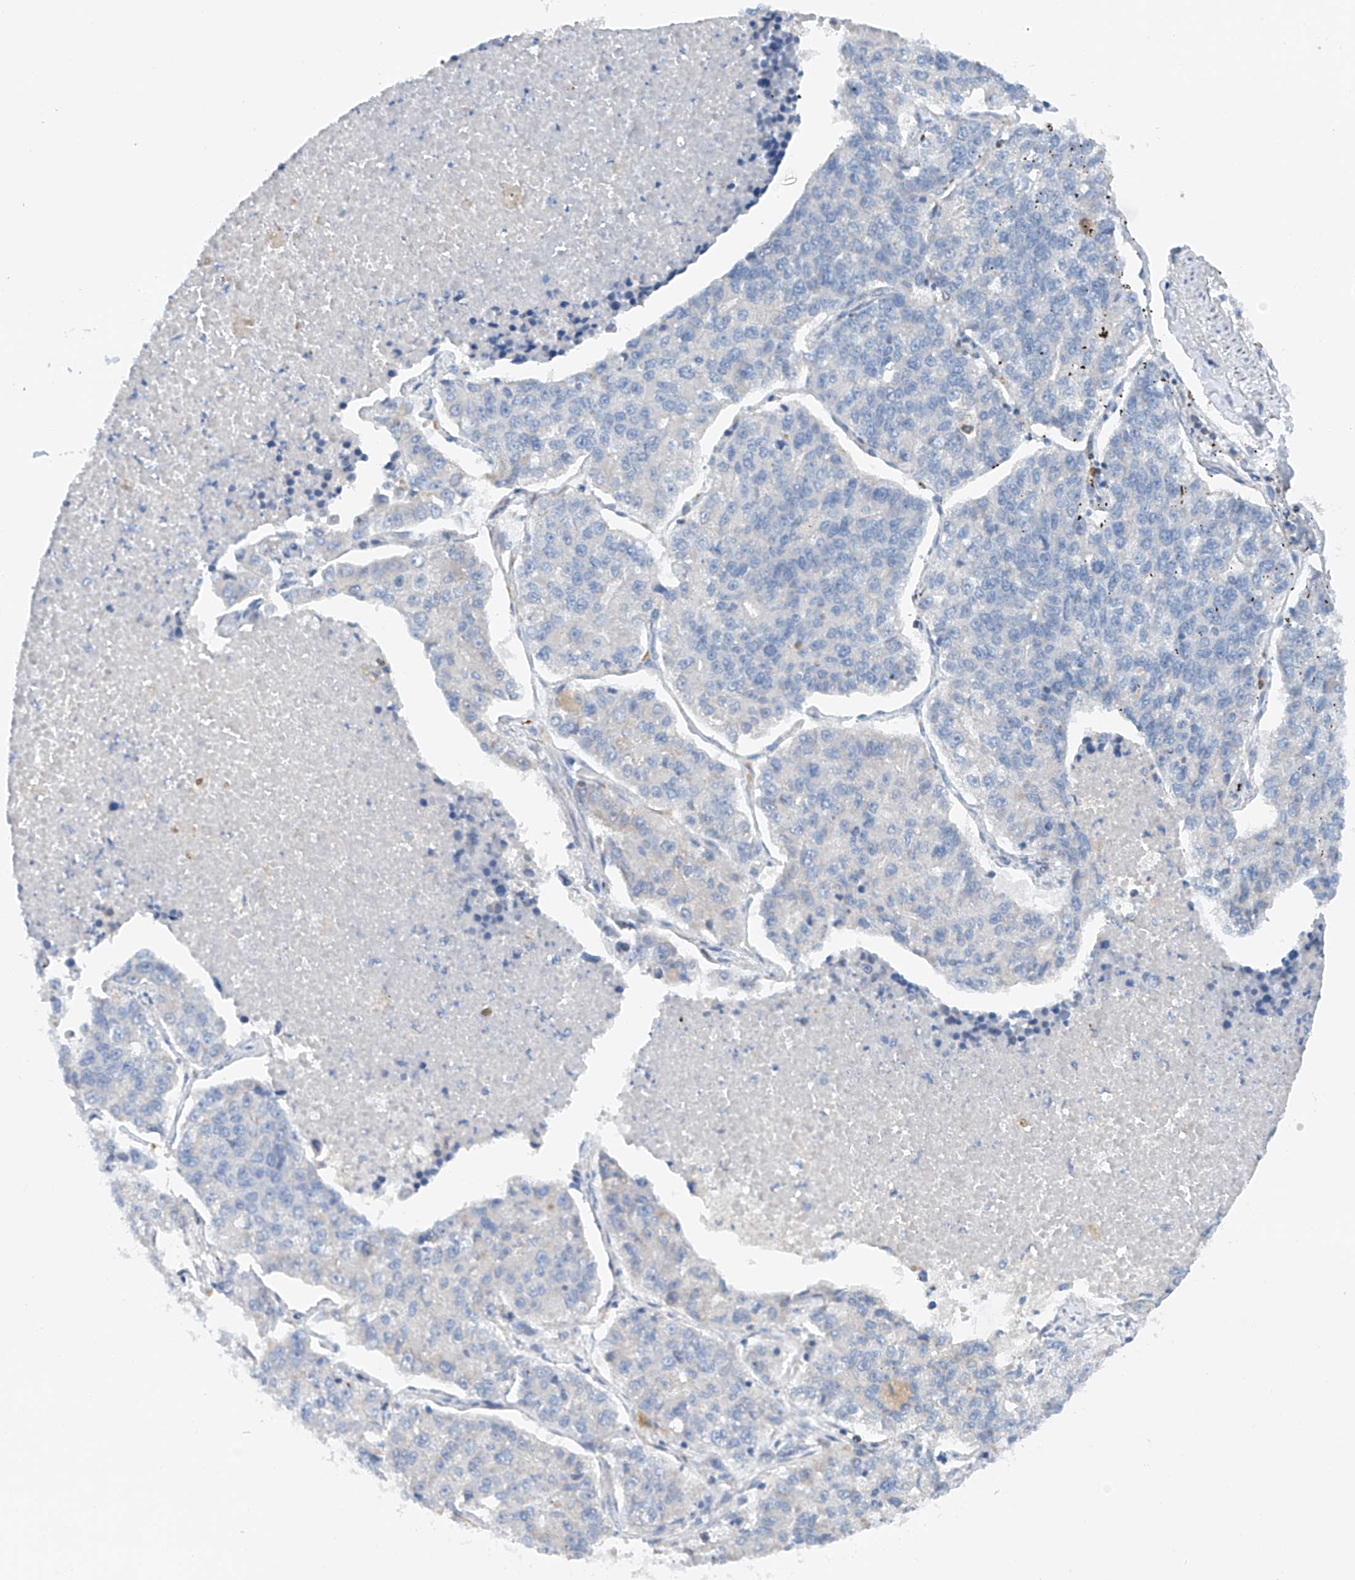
{"staining": {"intensity": "negative", "quantity": "none", "location": "none"}, "tissue": "lung cancer", "cell_type": "Tumor cells", "image_type": "cancer", "snomed": [{"axis": "morphology", "description": "Adenocarcinoma, NOS"}, {"axis": "topography", "description": "Lung"}], "caption": "IHC of lung cancer (adenocarcinoma) demonstrates no staining in tumor cells. (DAB IHC, high magnification).", "gene": "CEP85L", "patient": {"sex": "male", "age": 49}}